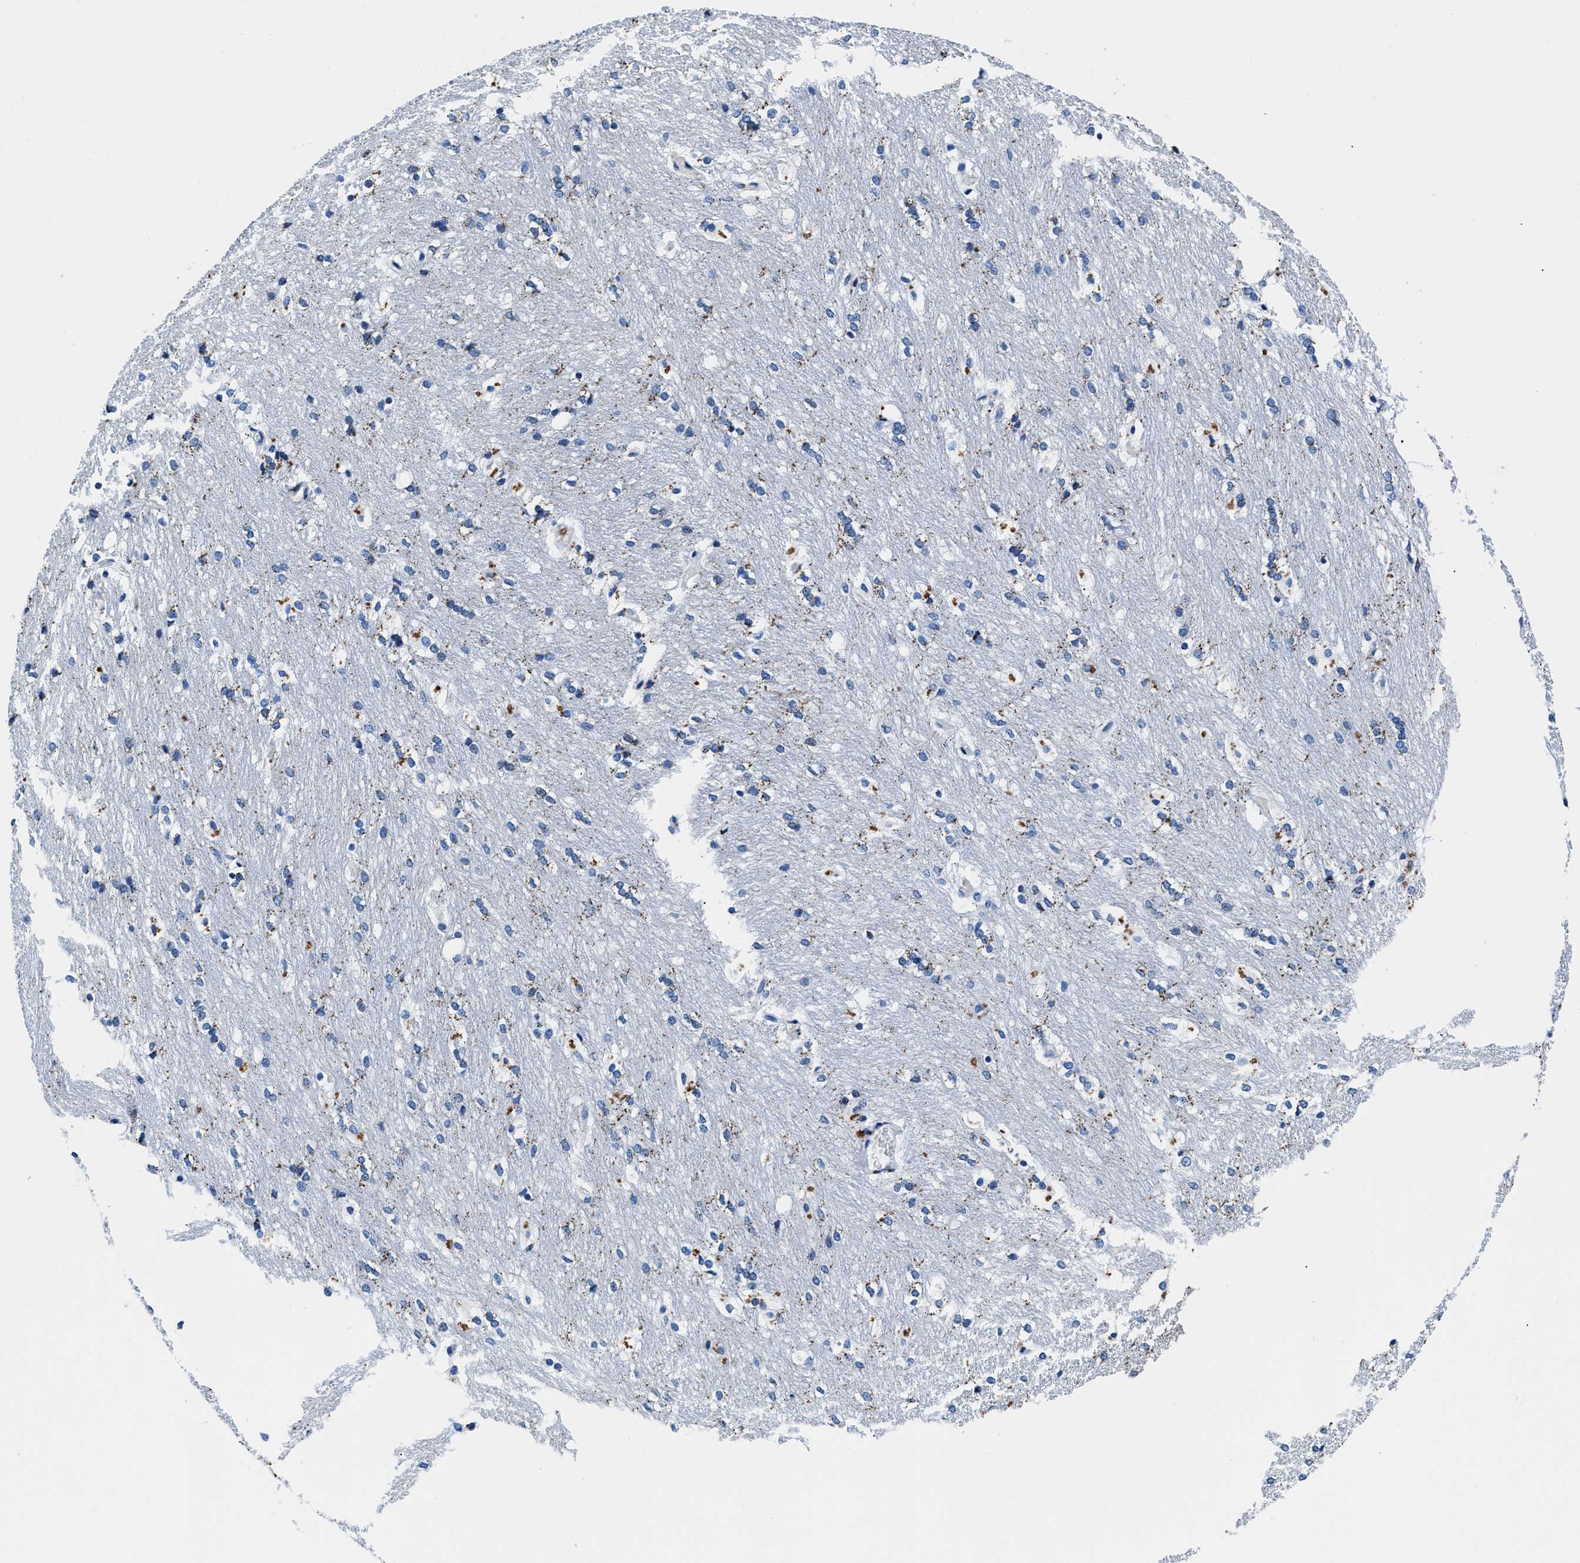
{"staining": {"intensity": "moderate", "quantity": "<25%", "location": "cytoplasmic/membranous"}, "tissue": "caudate", "cell_type": "Glial cells", "image_type": "normal", "snomed": [{"axis": "morphology", "description": "Normal tissue, NOS"}, {"axis": "topography", "description": "Lateral ventricle wall"}], "caption": "About <25% of glial cells in normal human caudate show moderate cytoplasmic/membranous protein positivity as visualized by brown immunohistochemical staining.", "gene": "OR14K1", "patient": {"sex": "female", "age": 19}}